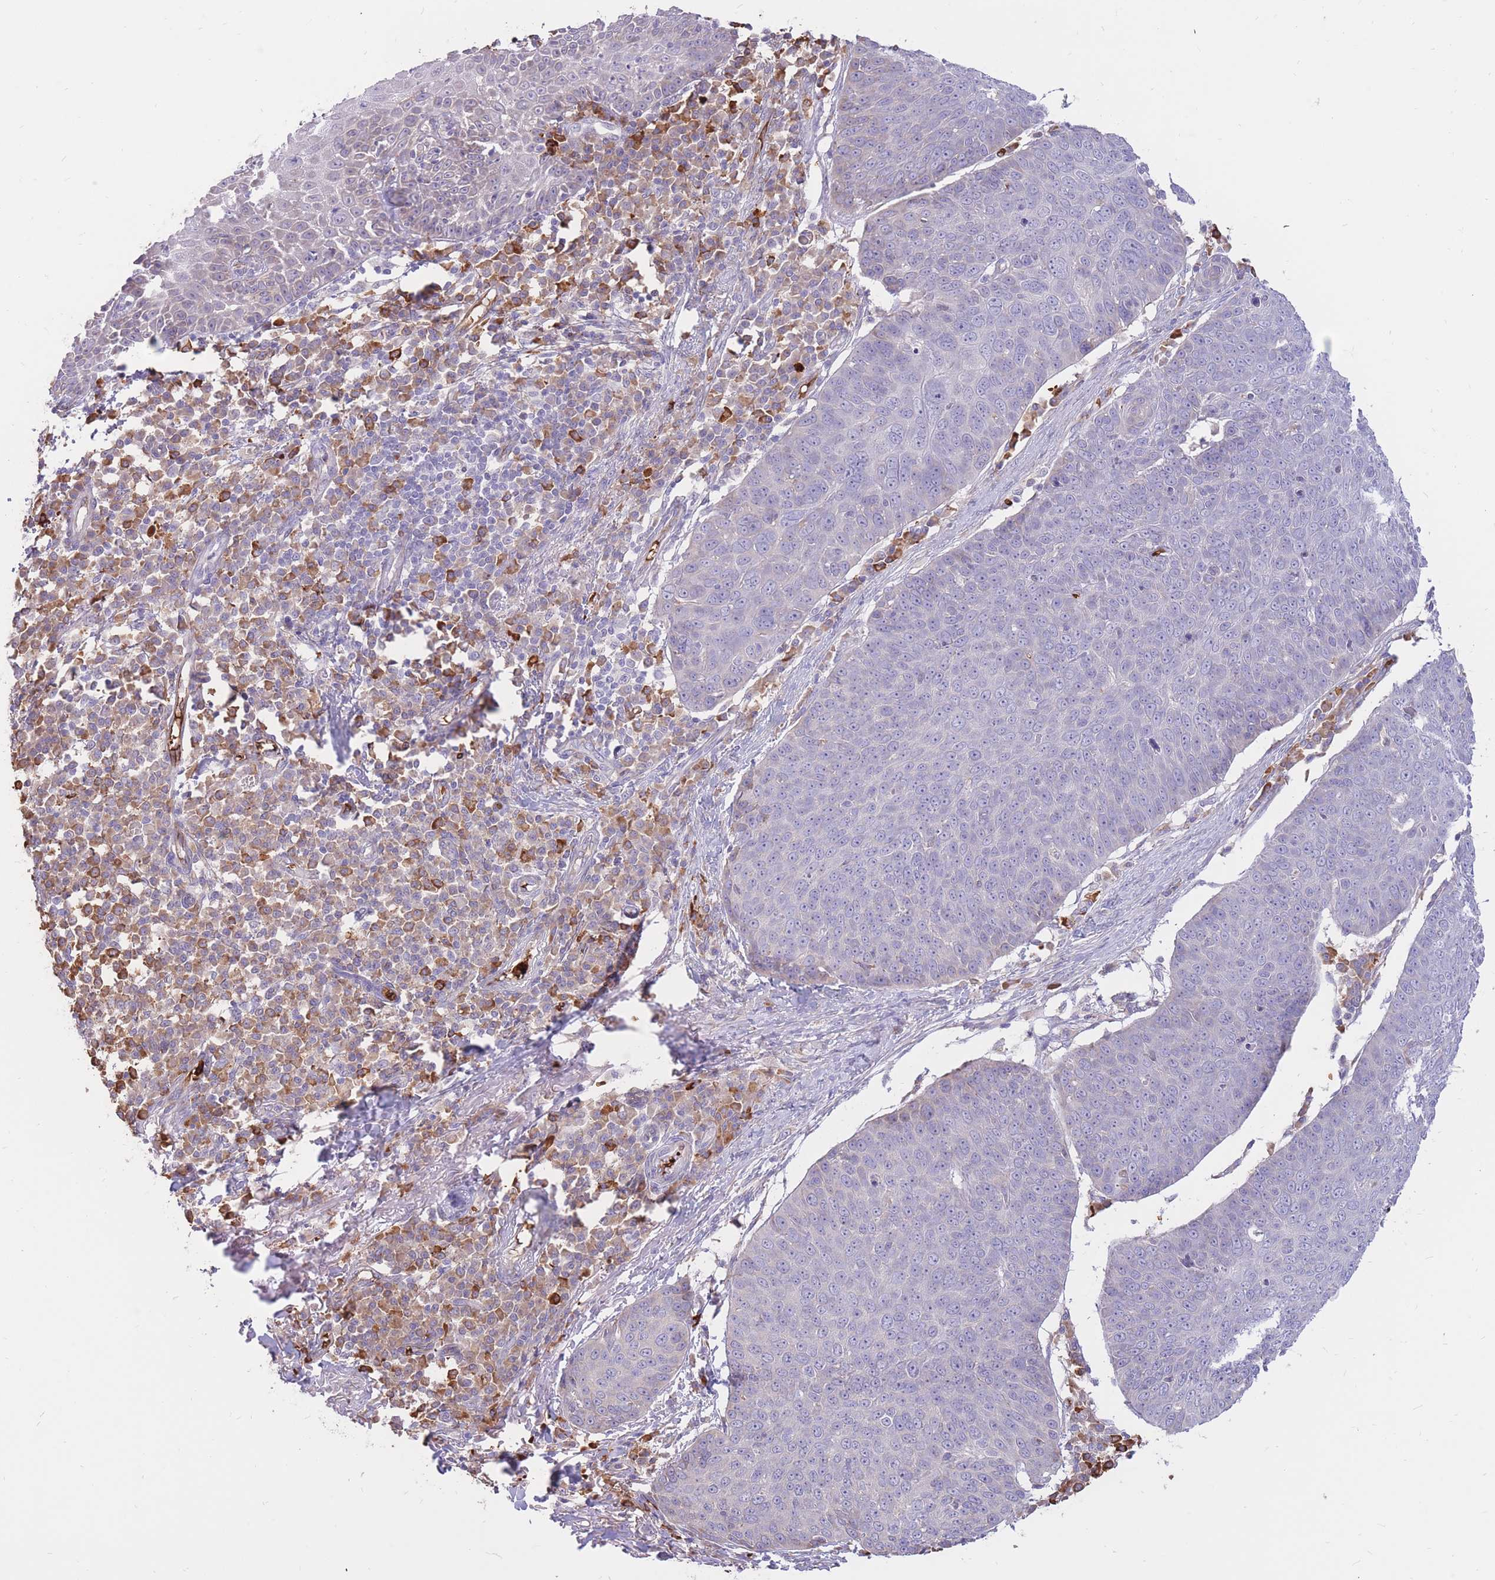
{"staining": {"intensity": "negative", "quantity": "none", "location": "none"}, "tissue": "skin cancer", "cell_type": "Tumor cells", "image_type": "cancer", "snomed": [{"axis": "morphology", "description": "Squamous cell carcinoma, NOS"}, {"axis": "topography", "description": "Skin"}], "caption": "The immunohistochemistry histopathology image has no significant expression in tumor cells of skin cancer tissue.", "gene": "ATP10D", "patient": {"sex": "male", "age": 71}}